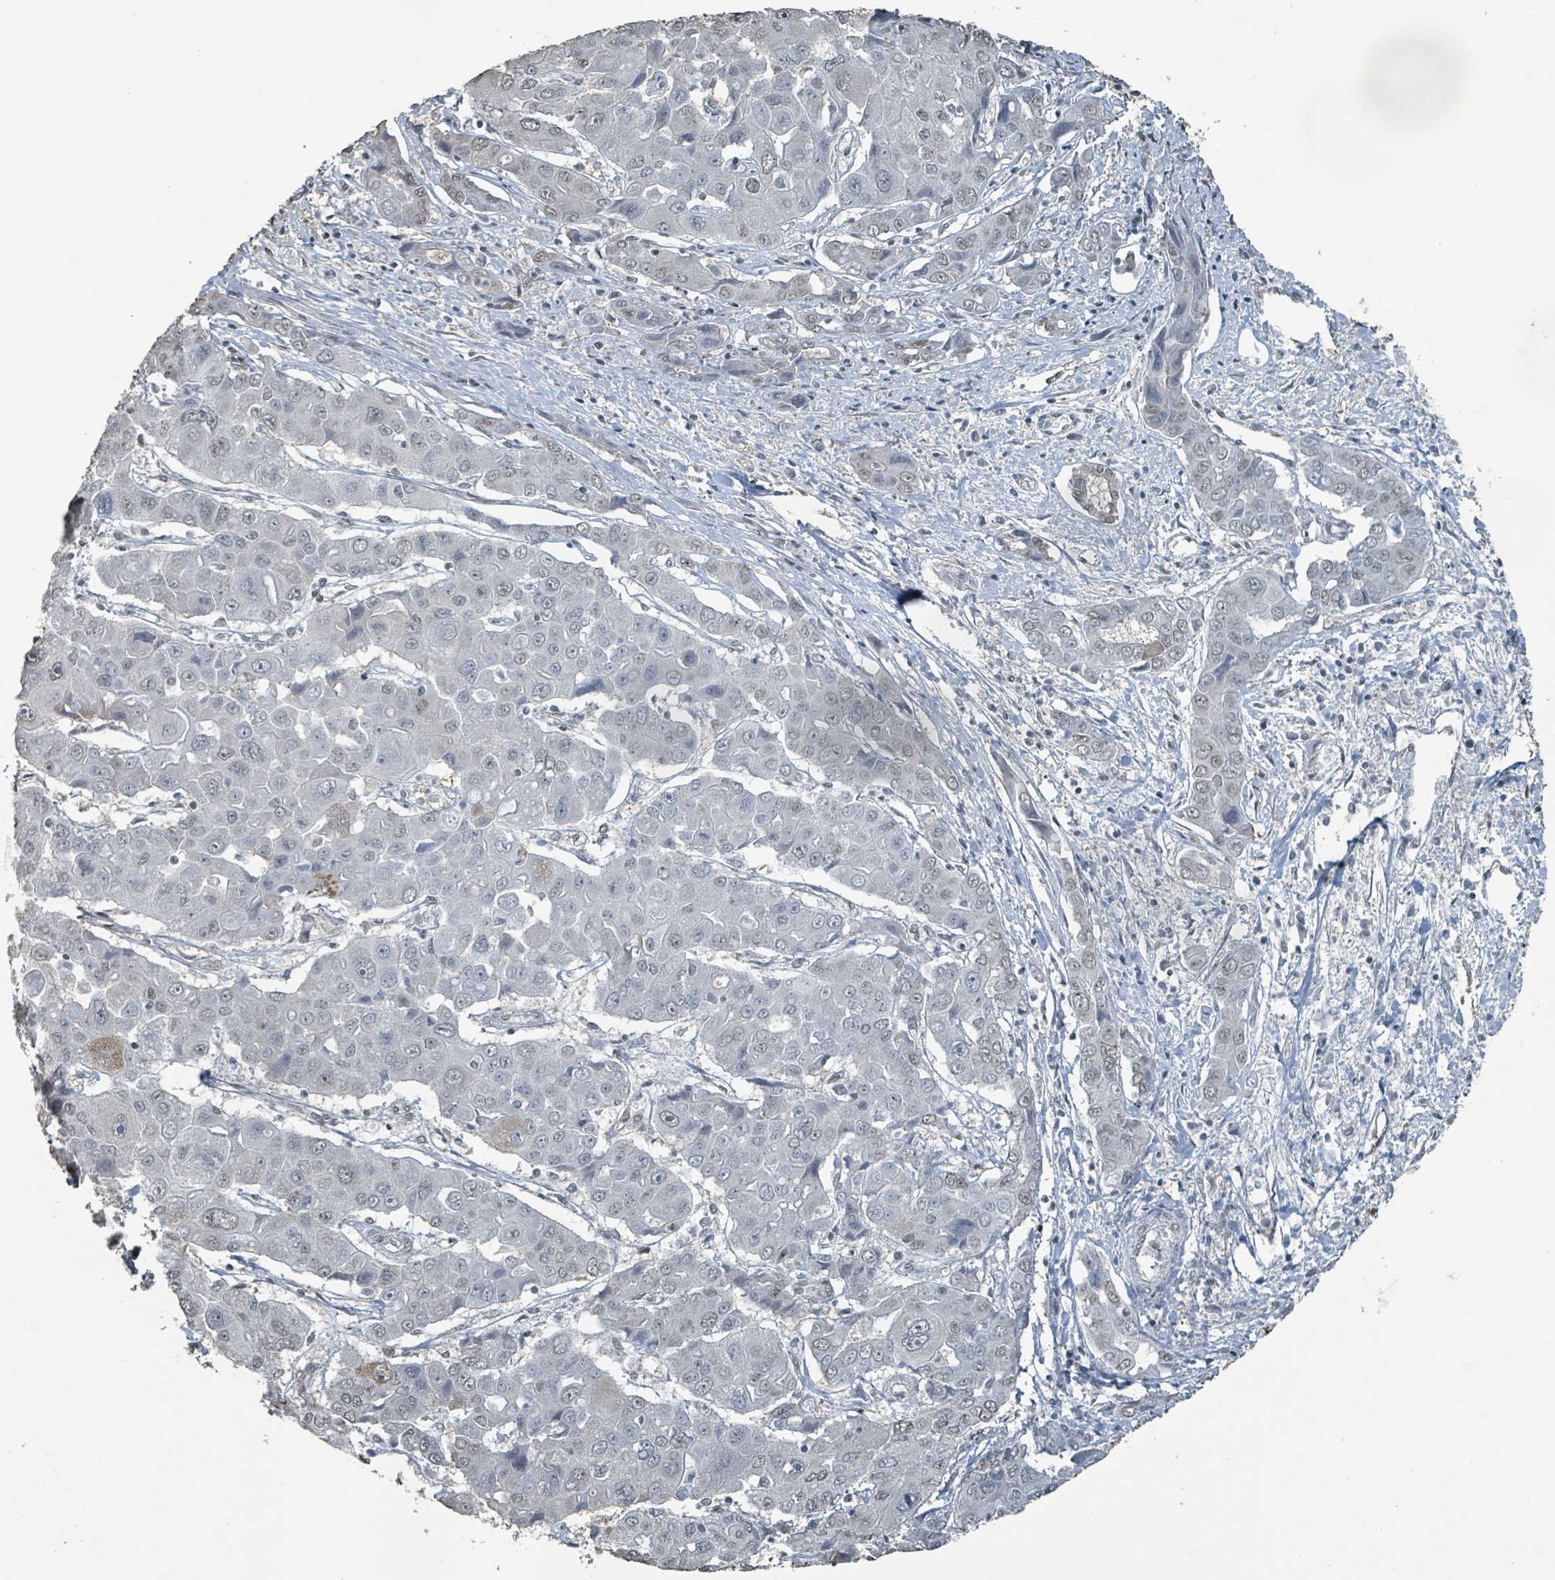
{"staining": {"intensity": "weak", "quantity": "25%-75%", "location": "nuclear"}, "tissue": "liver cancer", "cell_type": "Tumor cells", "image_type": "cancer", "snomed": [{"axis": "morphology", "description": "Cholangiocarcinoma"}, {"axis": "topography", "description": "Liver"}], "caption": "Human liver cholangiocarcinoma stained with a brown dye exhibits weak nuclear positive staining in approximately 25%-75% of tumor cells.", "gene": "PHIP", "patient": {"sex": "male", "age": 67}}